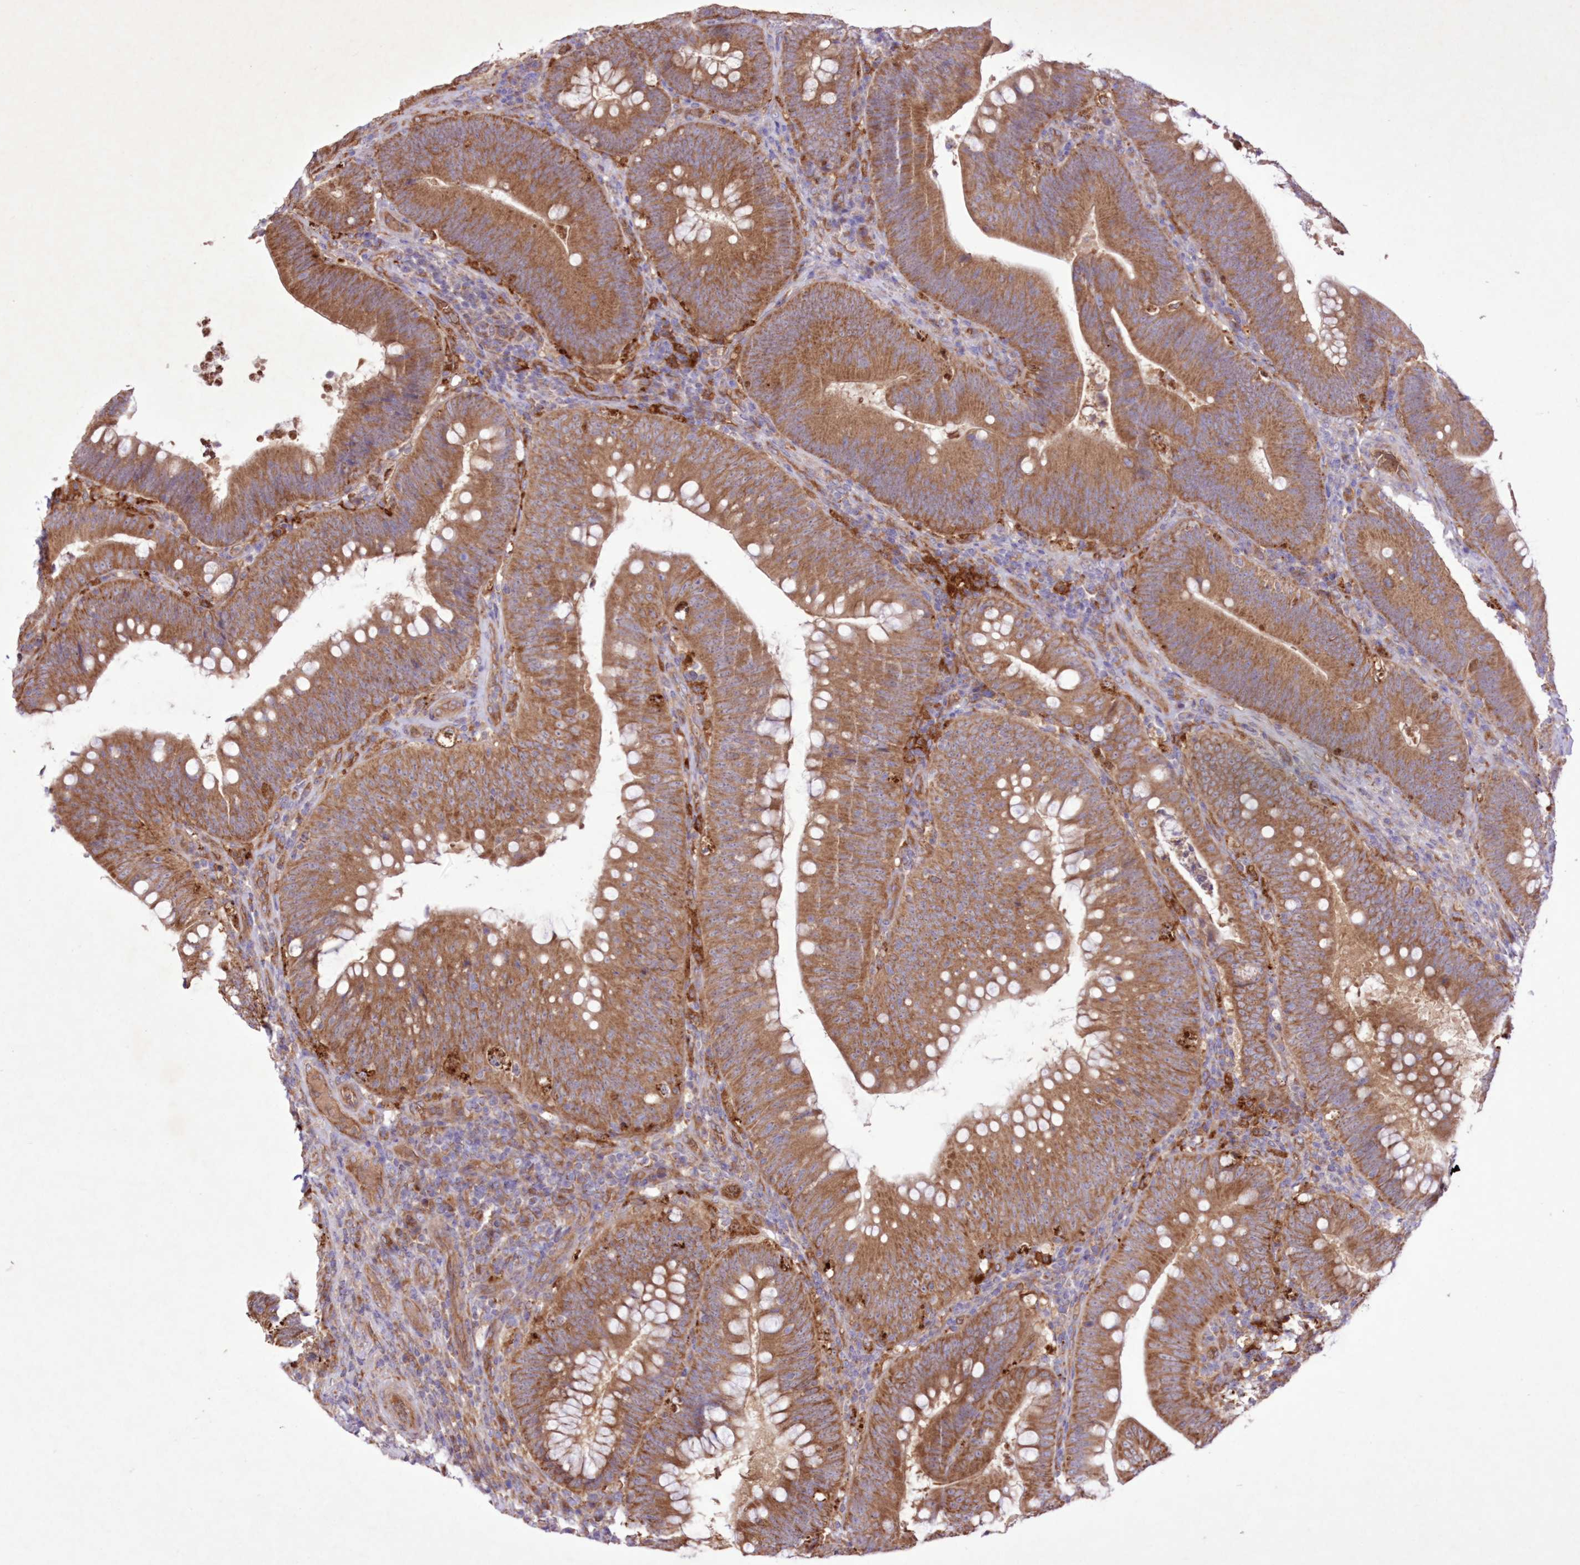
{"staining": {"intensity": "moderate", "quantity": ">75%", "location": "cytoplasmic/membranous"}, "tissue": "colorectal cancer", "cell_type": "Tumor cells", "image_type": "cancer", "snomed": [{"axis": "morphology", "description": "Normal tissue, NOS"}, {"axis": "topography", "description": "Colon"}], "caption": "Moderate cytoplasmic/membranous expression is seen in about >75% of tumor cells in colorectal cancer. (DAB IHC, brown staining for protein, blue staining for nuclei).", "gene": "FCHO2", "patient": {"sex": "female", "age": 82}}